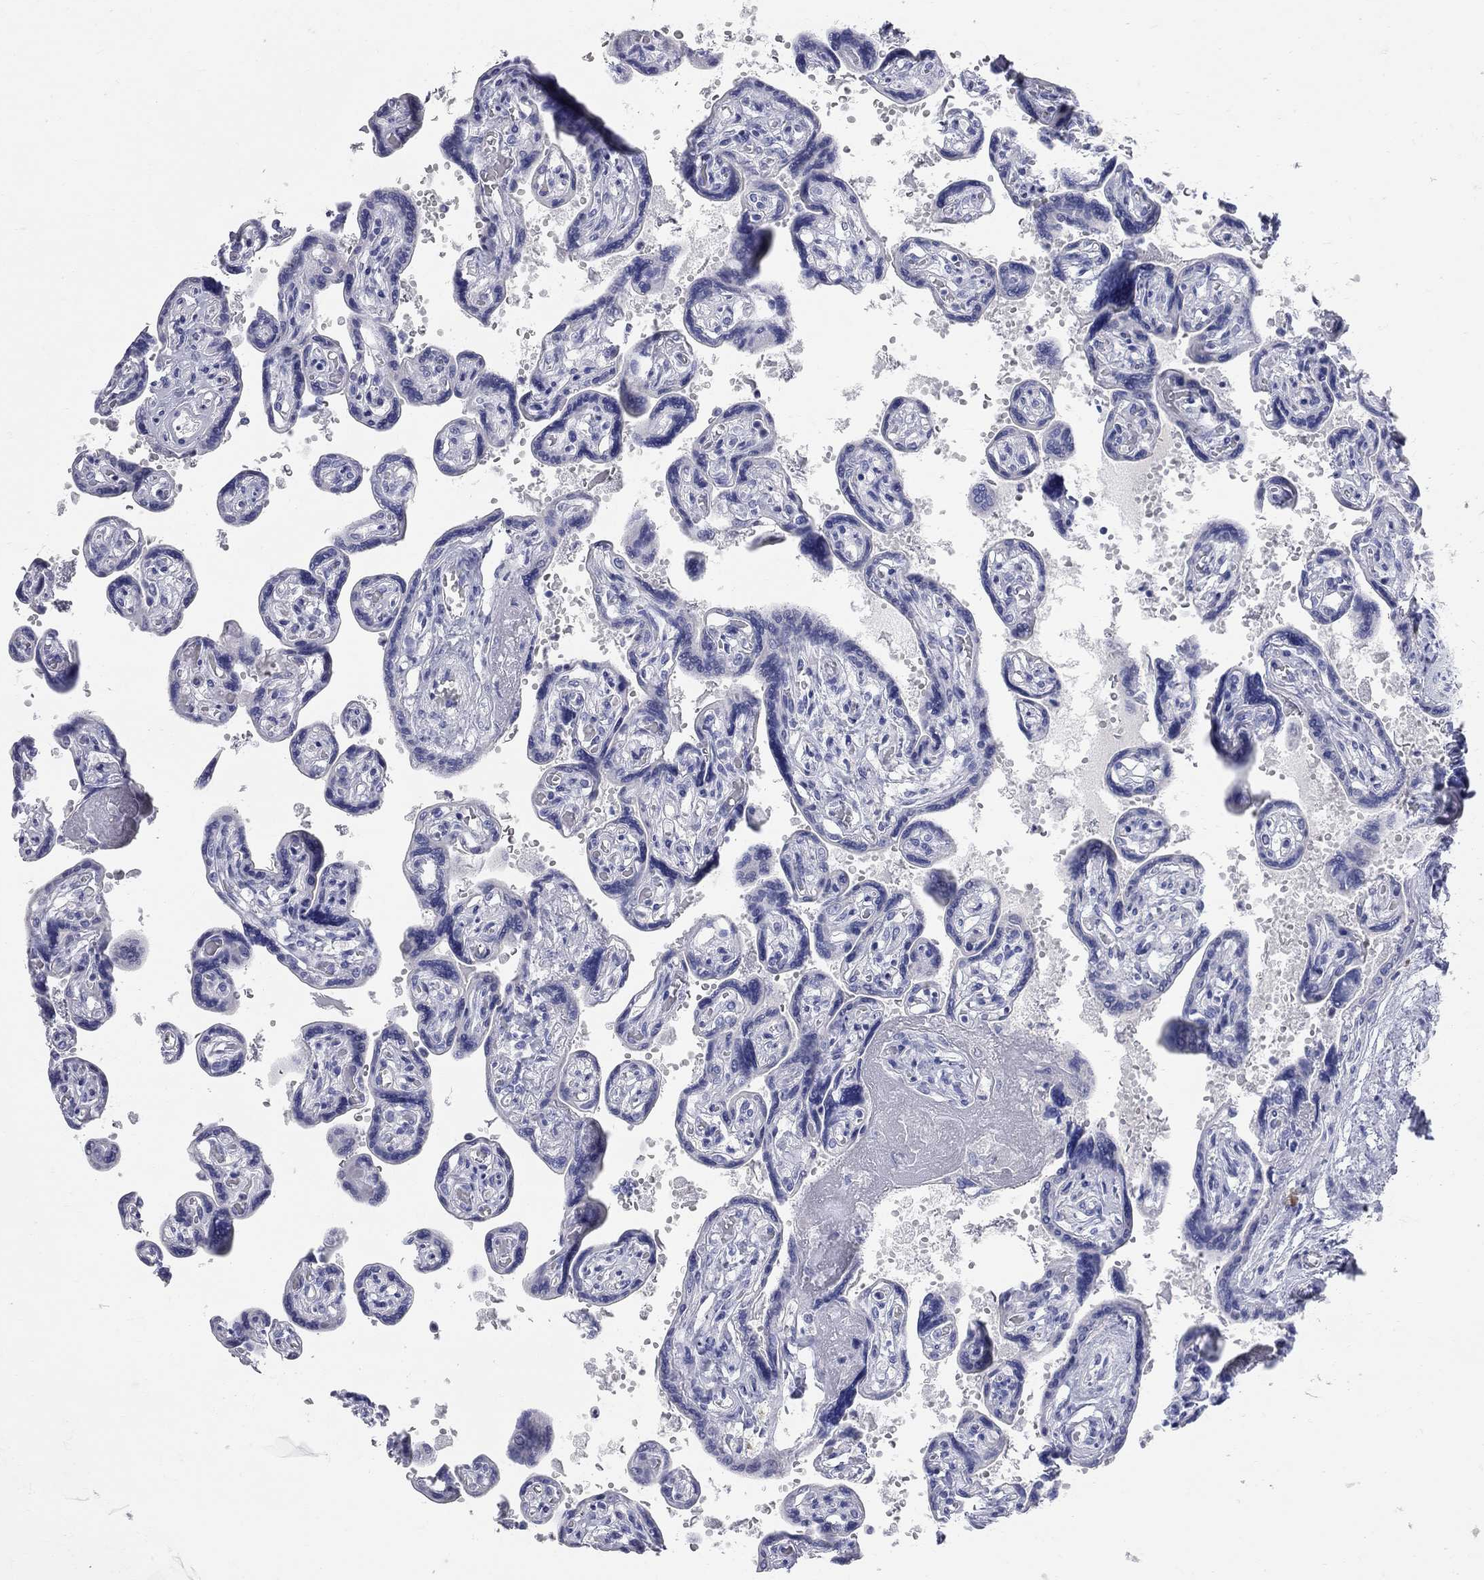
{"staining": {"intensity": "negative", "quantity": "none", "location": "none"}, "tissue": "placenta", "cell_type": "Decidual cells", "image_type": "normal", "snomed": [{"axis": "morphology", "description": "Normal tissue, NOS"}, {"axis": "topography", "description": "Placenta"}], "caption": "DAB immunohistochemical staining of normal placenta exhibits no significant staining in decidual cells.", "gene": "AOX1", "patient": {"sex": "female", "age": 32}}